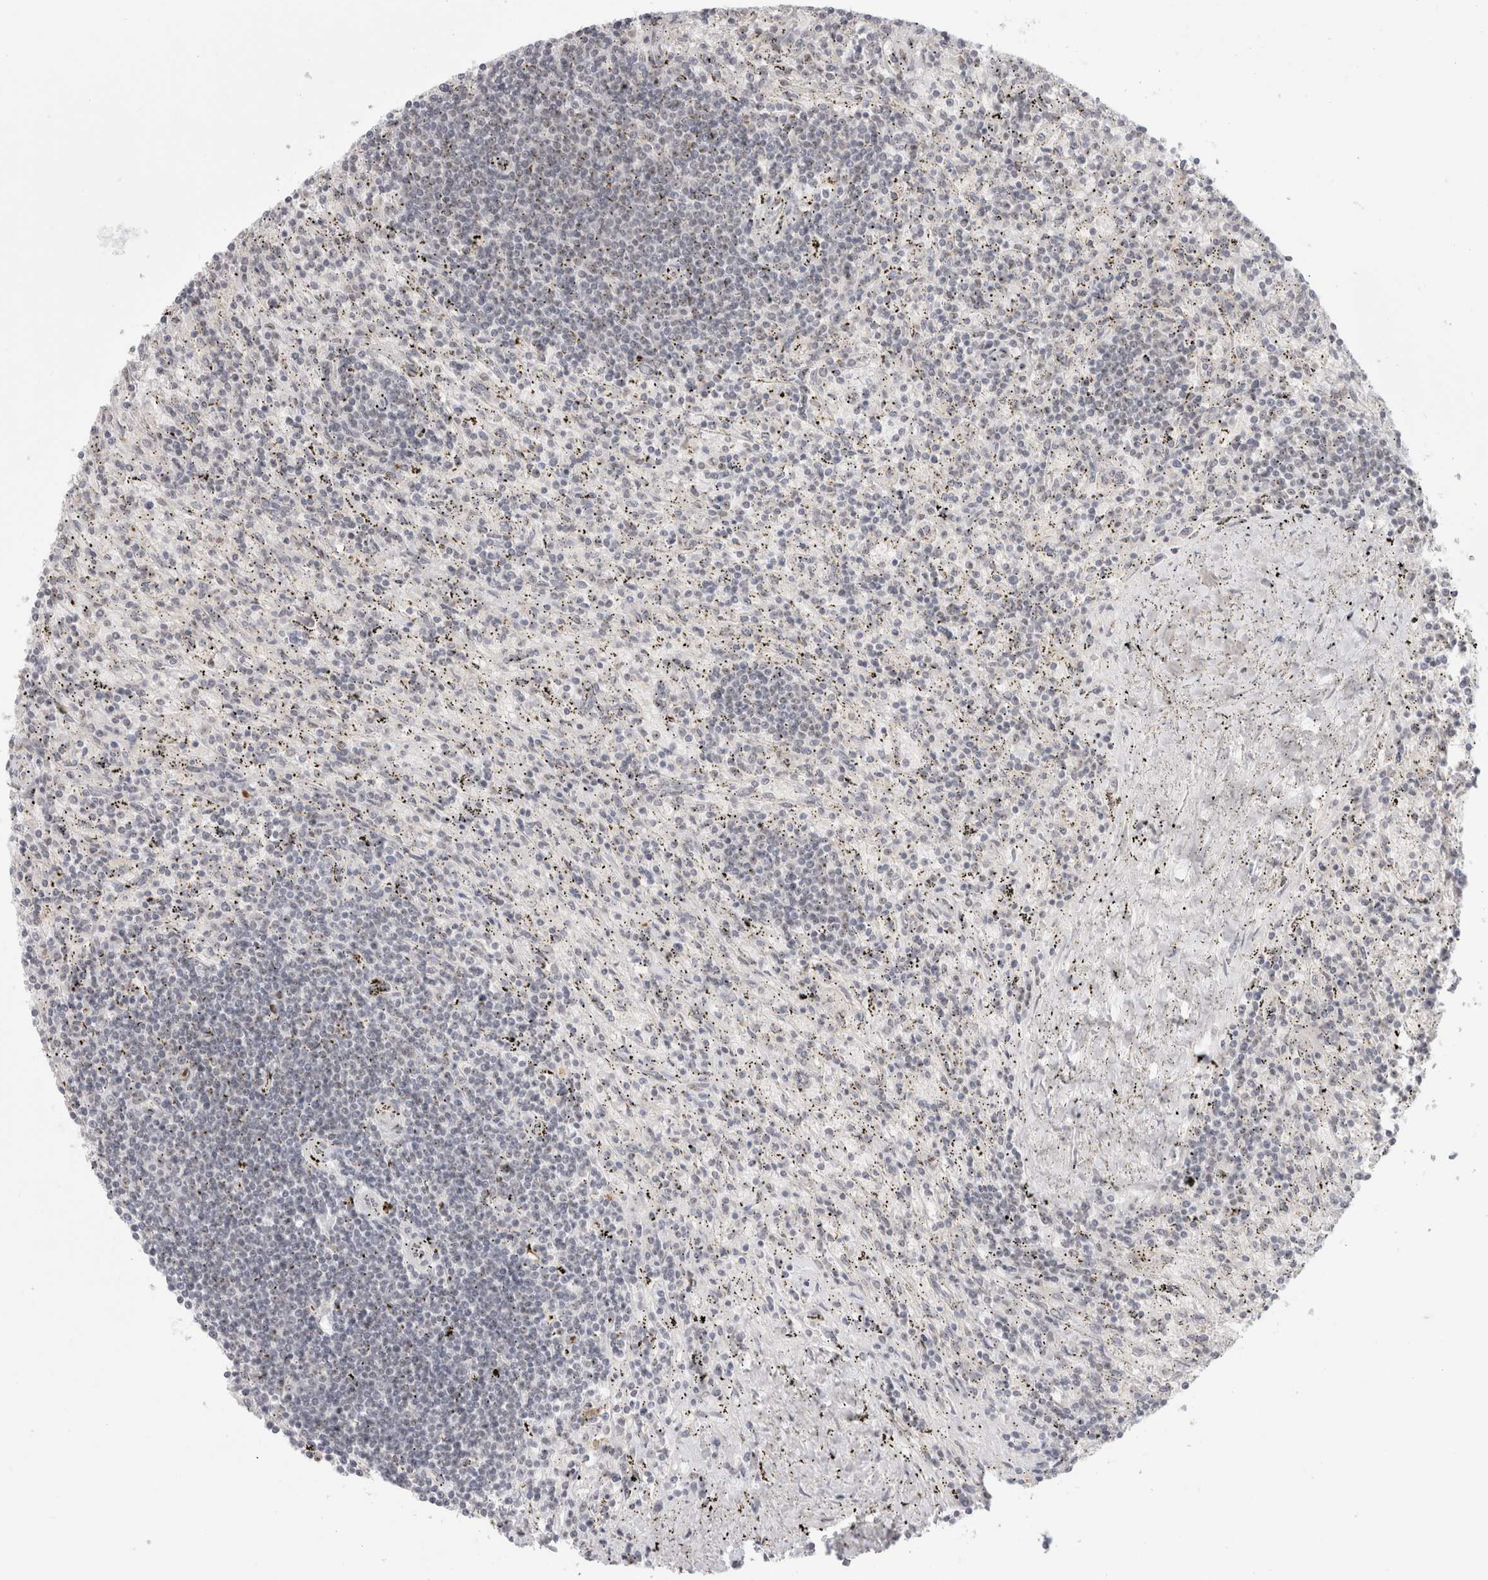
{"staining": {"intensity": "negative", "quantity": "none", "location": "none"}, "tissue": "lymphoma", "cell_type": "Tumor cells", "image_type": "cancer", "snomed": [{"axis": "morphology", "description": "Malignant lymphoma, non-Hodgkin's type, Low grade"}, {"axis": "topography", "description": "Spleen"}], "caption": "Image shows no significant protein positivity in tumor cells of lymphoma.", "gene": "SENP6", "patient": {"sex": "male", "age": 76}}